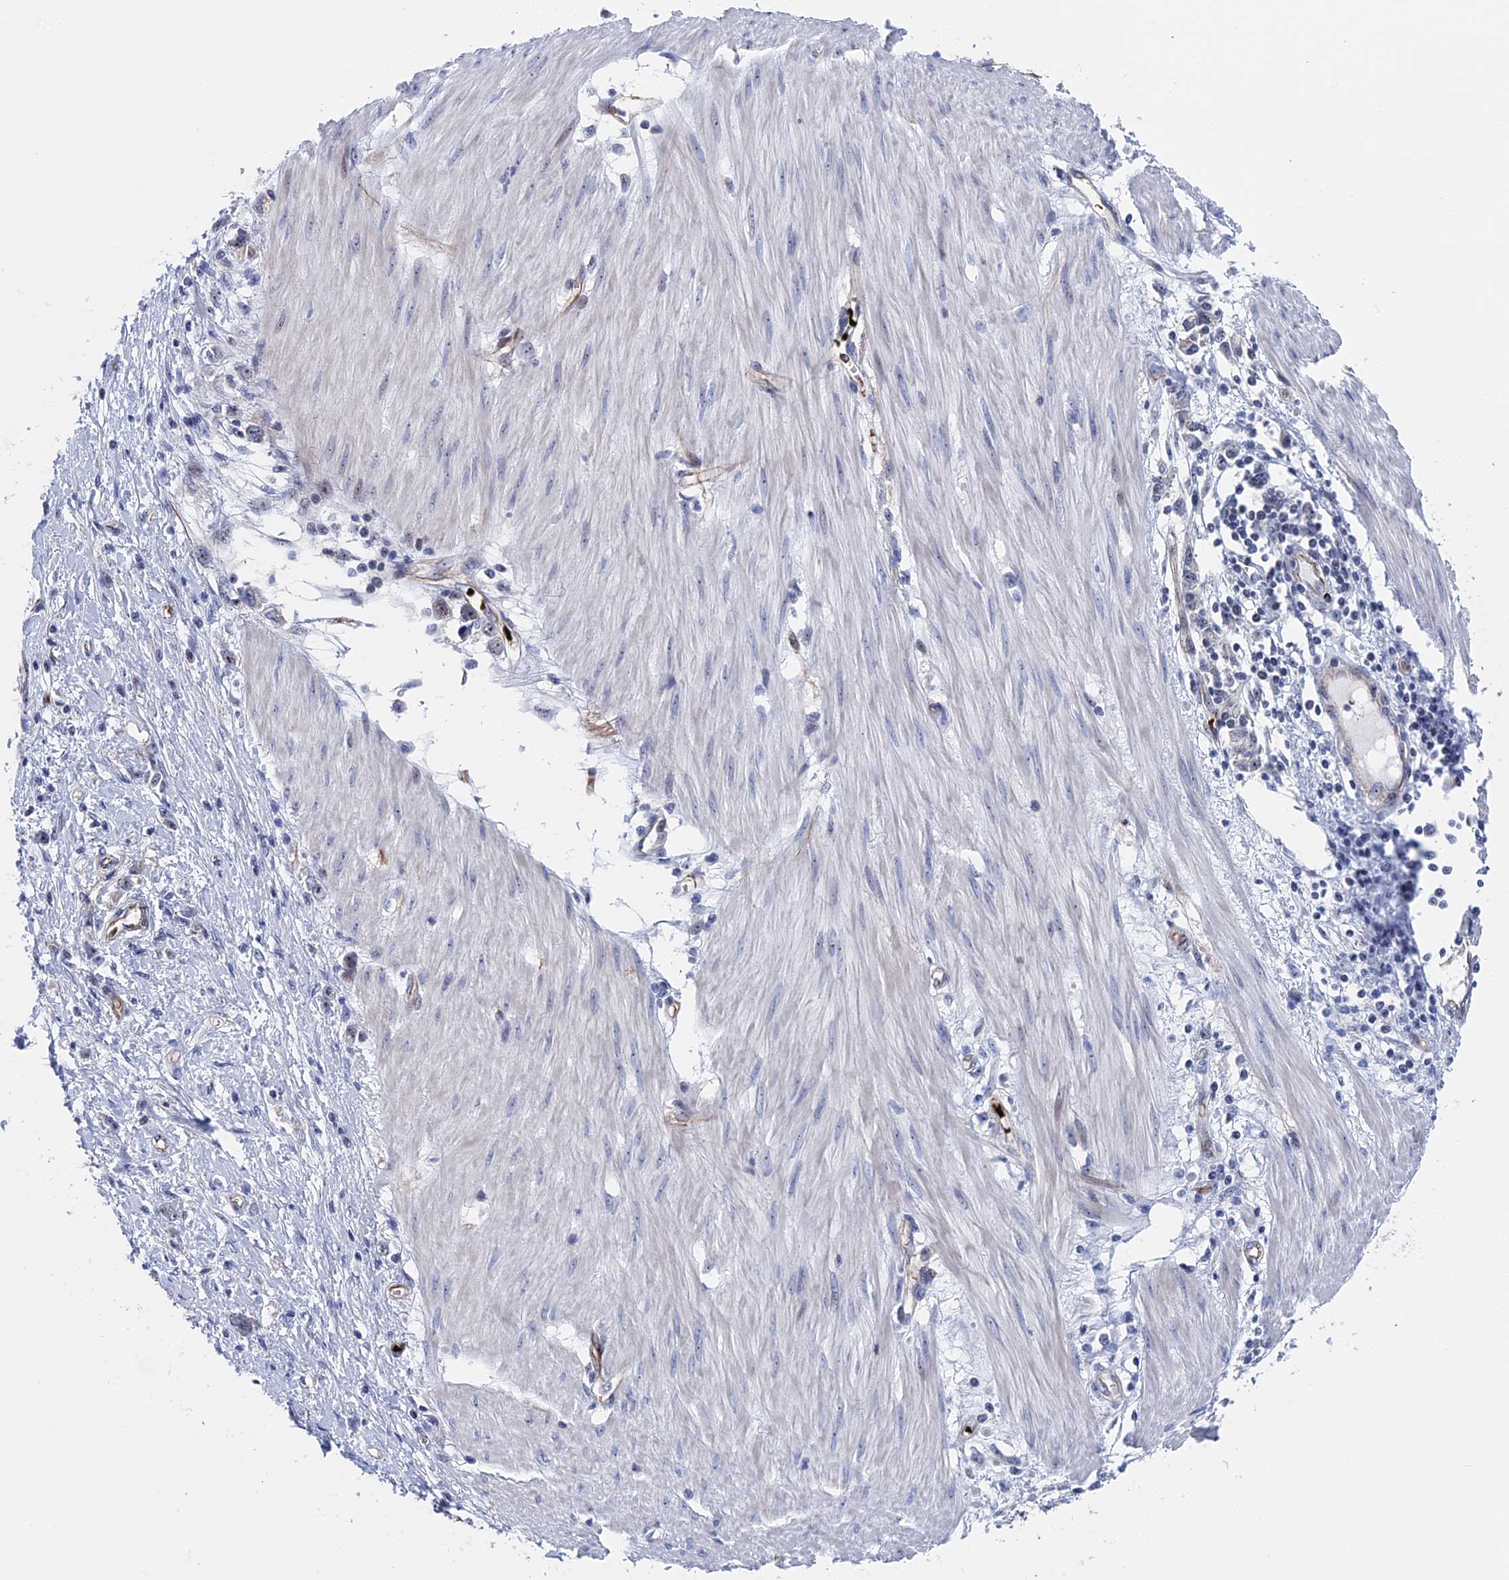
{"staining": {"intensity": "negative", "quantity": "none", "location": "none"}, "tissue": "stomach cancer", "cell_type": "Tumor cells", "image_type": "cancer", "snomed": [{"axis": "morphology", "description": "Adenocarcinoma, NOS"}, {"axis": "topography", "description": "Stomach"}], "caption": "Stomach cancer (adenocarcinoma) was stained to show a protein in brown. There is no significant expression in tumor cells.", "gene": "EXOSC9", "patient": {"sex": "female", "age": 76}}